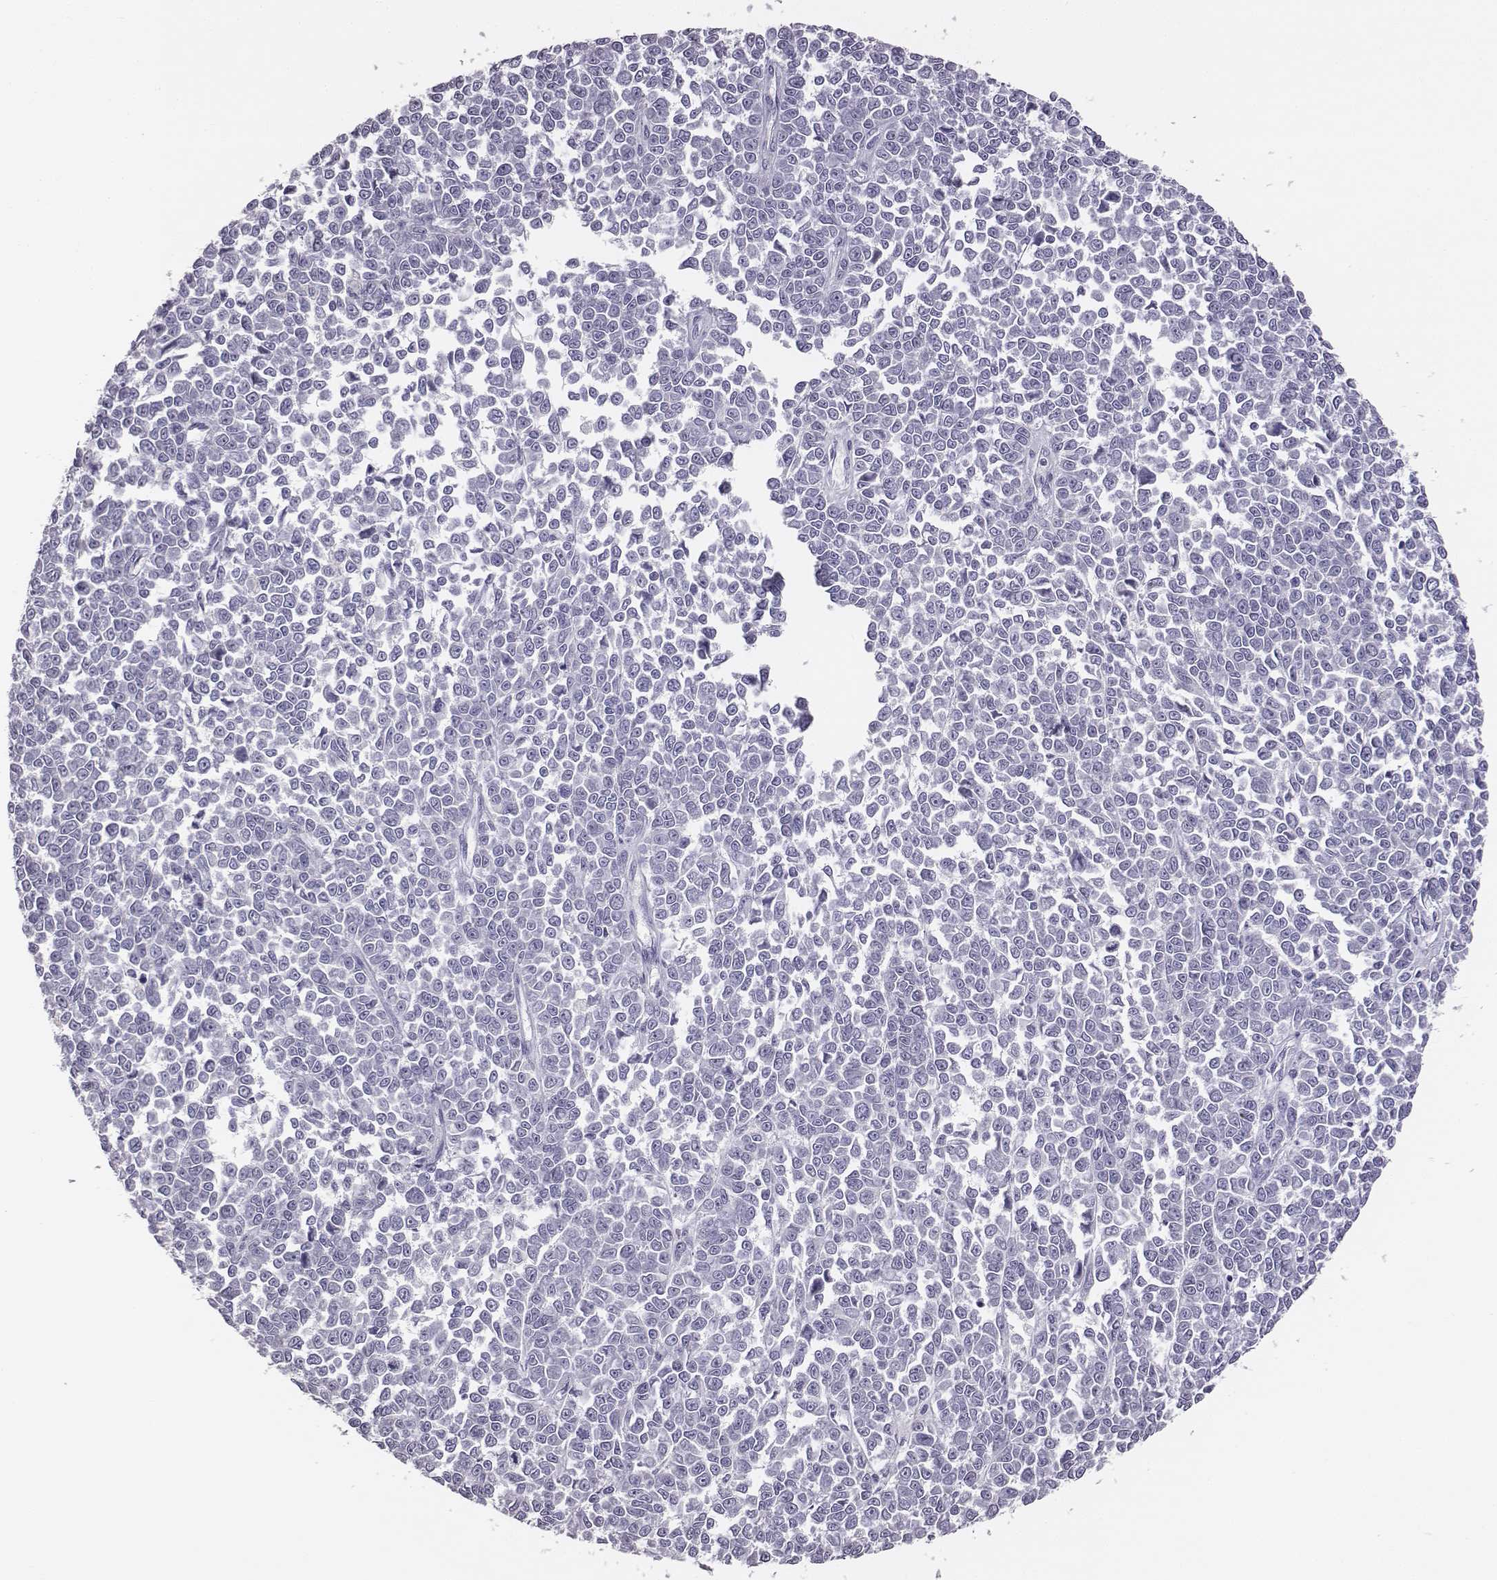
{"staining": {"intensity": "negative", "quantity": "none", "location": "none"}, "tissue": "melanoma", "cell_type": "Tumor cells", "image_type": "cancer", "snomed": [{"axis": "morphology", "description": "Malignant melanoma, NOS"}, {"axis": "topography", "description": "Skin"}], "caption": "Immunohistochemistry image of neoplastic tissue: malignant melanoma stained with DAB (3,3'-diaminobenzidine) reveals no significant protein positivity in tumor cells.", "gene": "ADAM7", "patient": {"sex": "female", "age": 95}}